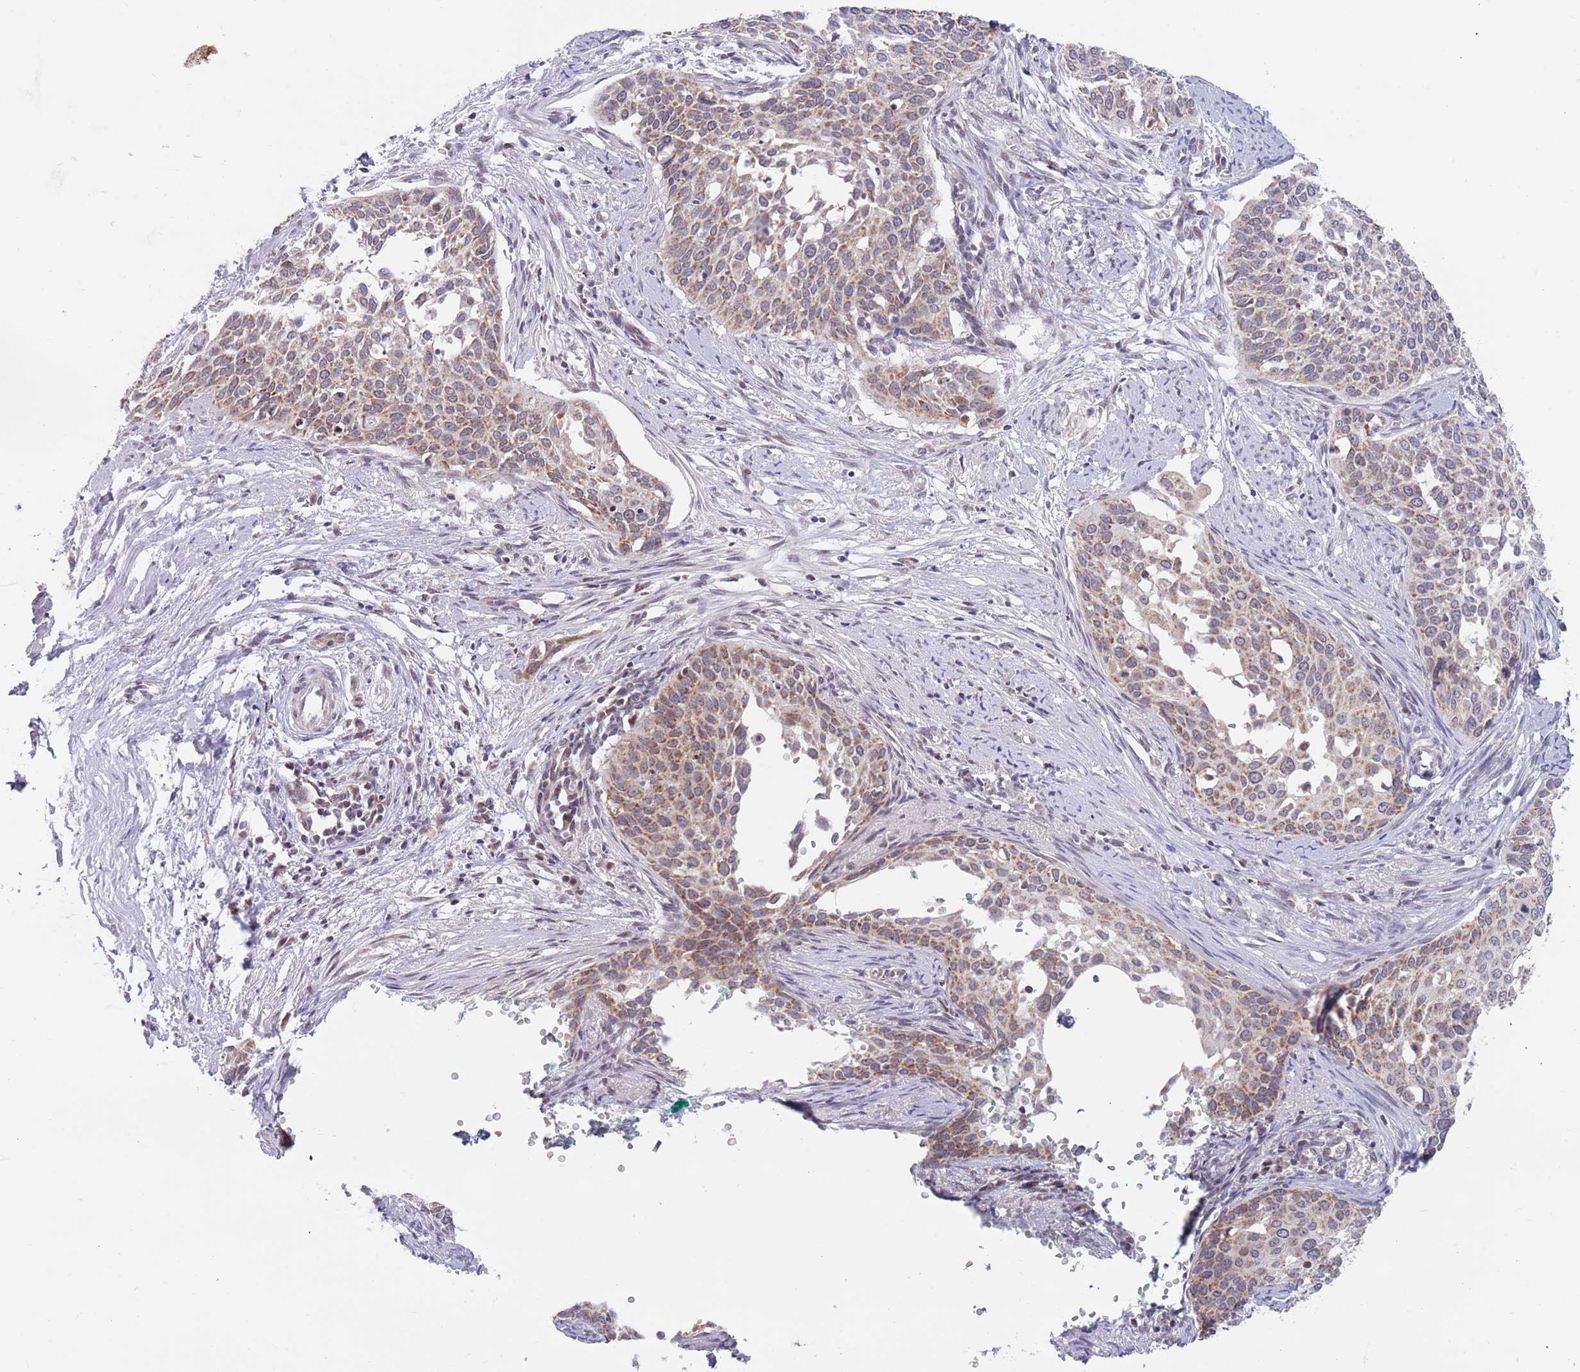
{"staining": {"intensity": "moderate", "quantity": ">75%", "location": "cytoplasmic/membranous"}, "tissue": "cervical cancer", "cell_type": "Tumor cells", "image_type": "cancer", "snomed": [{"axis": "morphology", "description": "Squamous cell carcinoma, NOS"}, {"axis": "topography", "description": "Cervix"}], "caption": "Immunohistochemical staining of human cervical cancer (squamous cell carcinoma) exhibits moderate cytoplasmic/membranous protein staining in approximately >75% of tumor cells.", "gene": "TIMM13", "patient": {"sex": "female", "age": 44}}